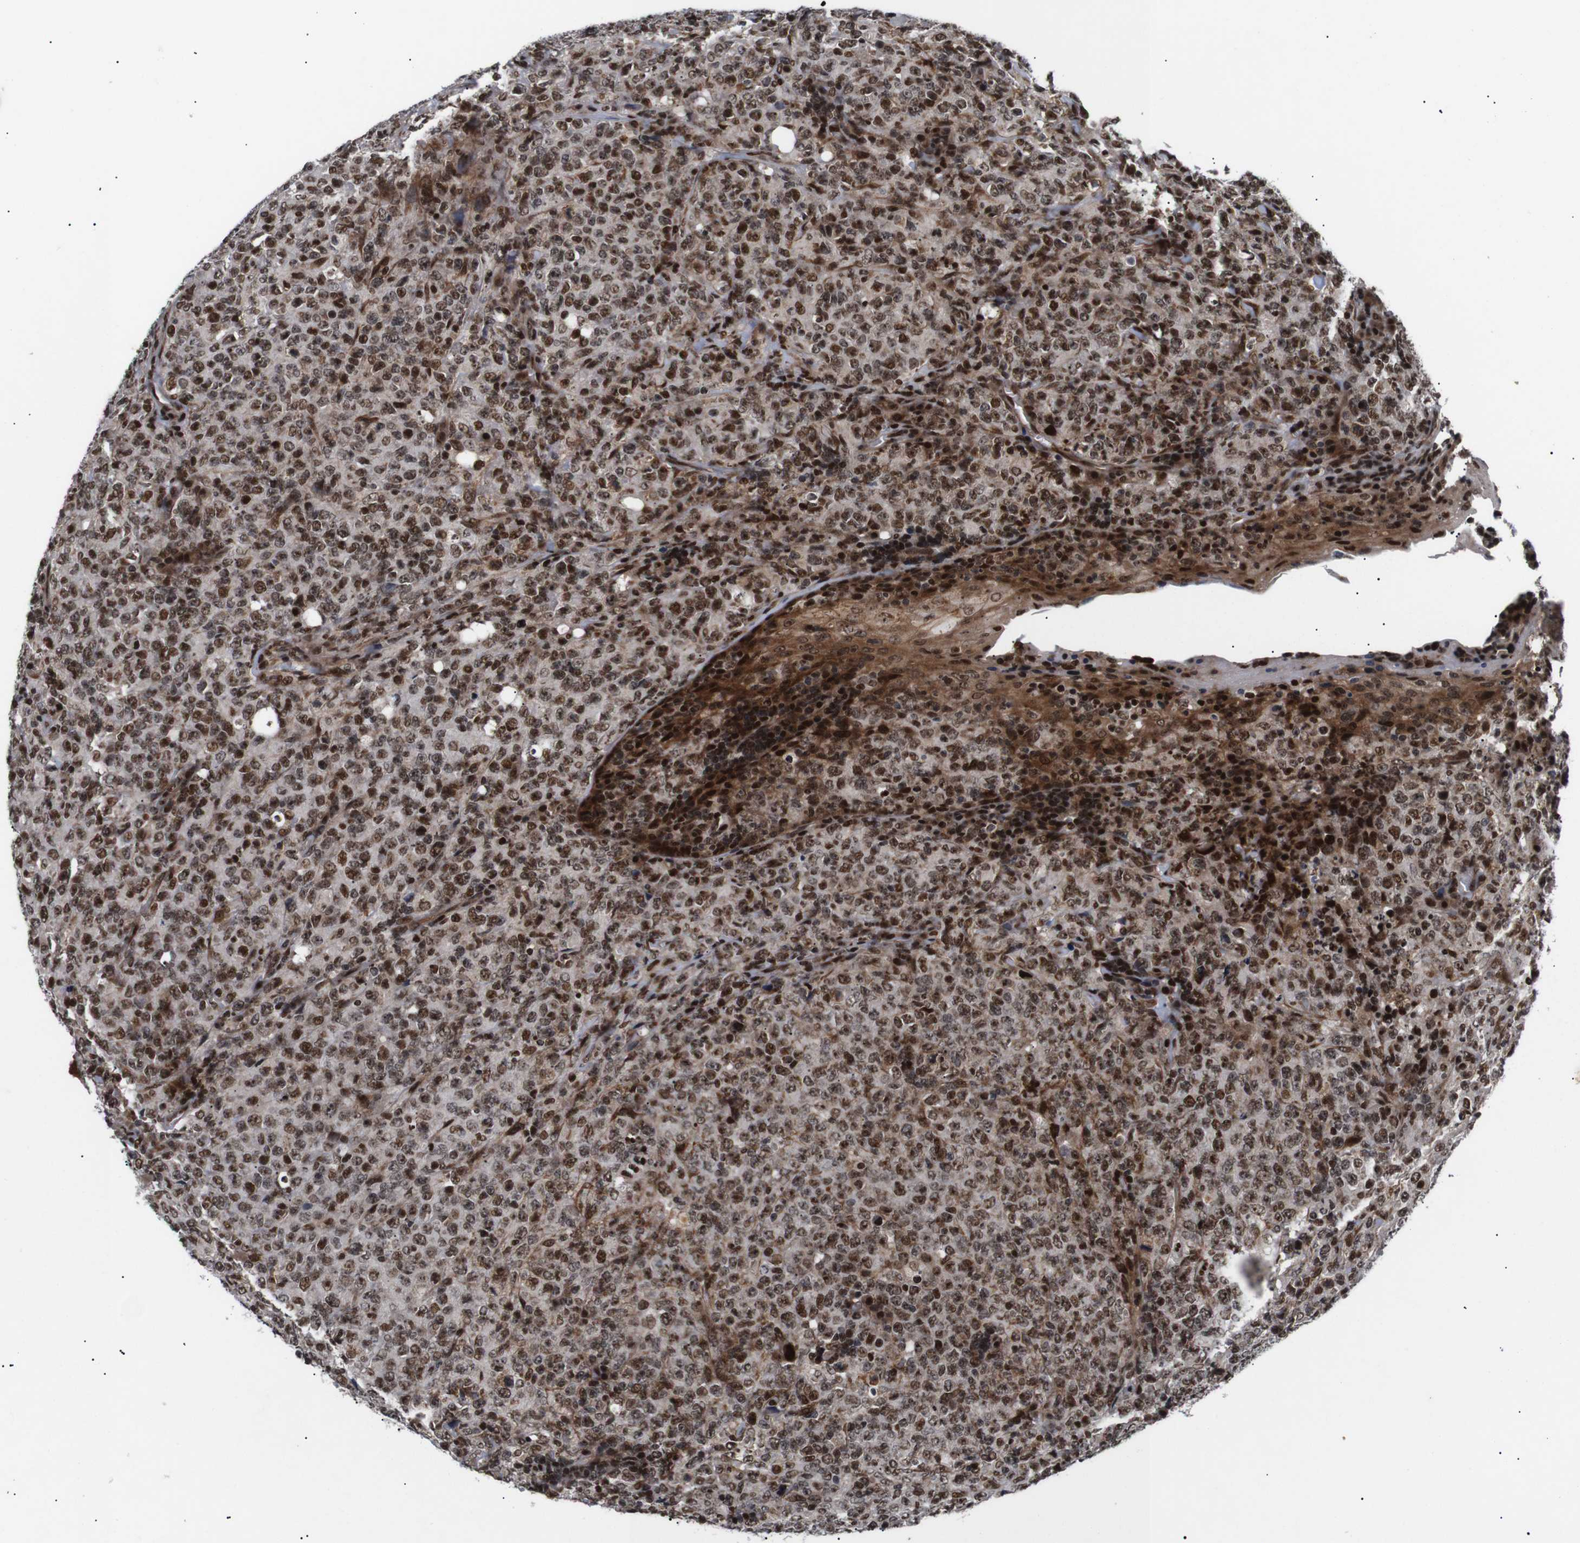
{"staining": {"intensity": "strong", "quantity": ">75%", "location": "nuclear"}, "tissue": "lymphoma", "cell_type": "Tumor cells", "image_type": "cancer", "snomed": [{"axis": "morphology", "description": "Malignant lymphoma, non-Hodgkin's type, High grade"}, {"axis": "topography", "description": "Tonsil"}], "caption": "Protein expression by immunohistochemistry (IHC) demonstrates strong nuclear staining in approximately >75% of tumor cells in malignant lymphoma, non-Hodgkin's type (high-grade). The protein of interest is shown in brown color, while the nuclei are stained blue.", "gene": "KIF23", "patient": {"sex": "female", "age": 36}}